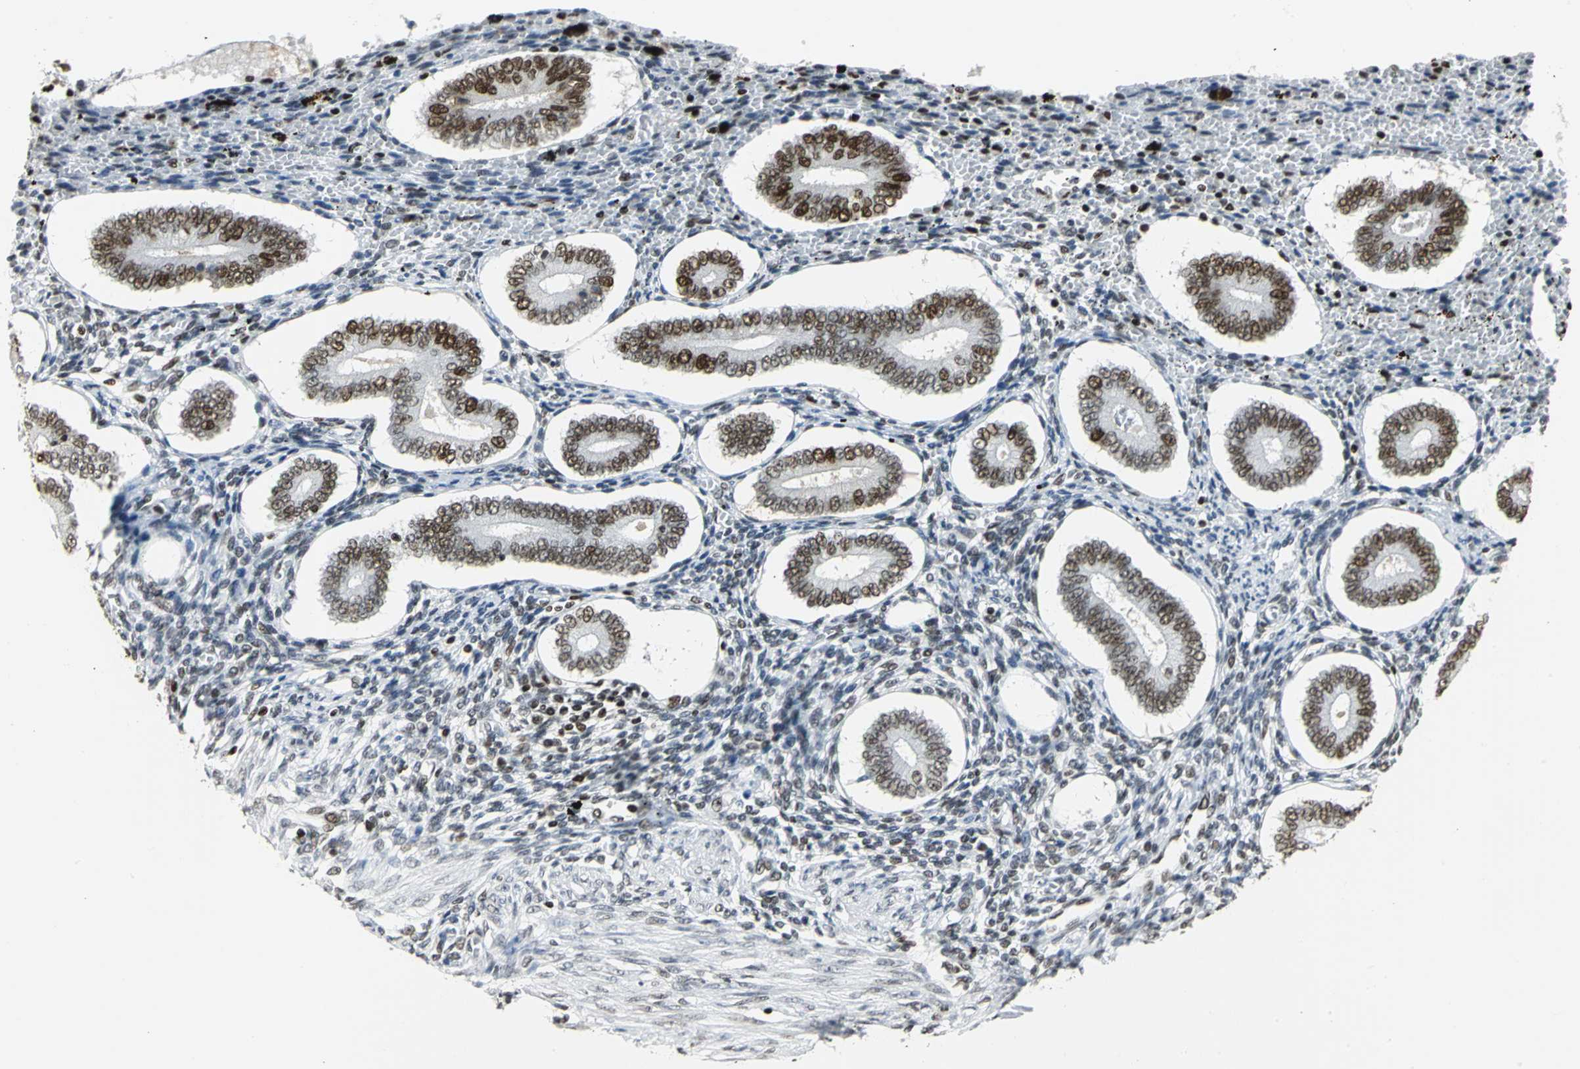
{"staining": {"intensity": "strong", "quantity": "<25%", "location": "nuclear"}, "tissue": "endometrium", "cell_type": "Cells in endometrial stroma", "image_type": "normal", "snomed": [{"axis": "morphology", "description": "Normal tissue, NOS"}, {"axis": "topography", "description": "Endometrium"}], "caption": "Benign endometrium displays strong nuclear expression in about <25% of cells in endometrial stroma, visualized by immunohistochemistry.", "gene": "HNRNPD", "patient": {"sex": "female", "age": 42}}